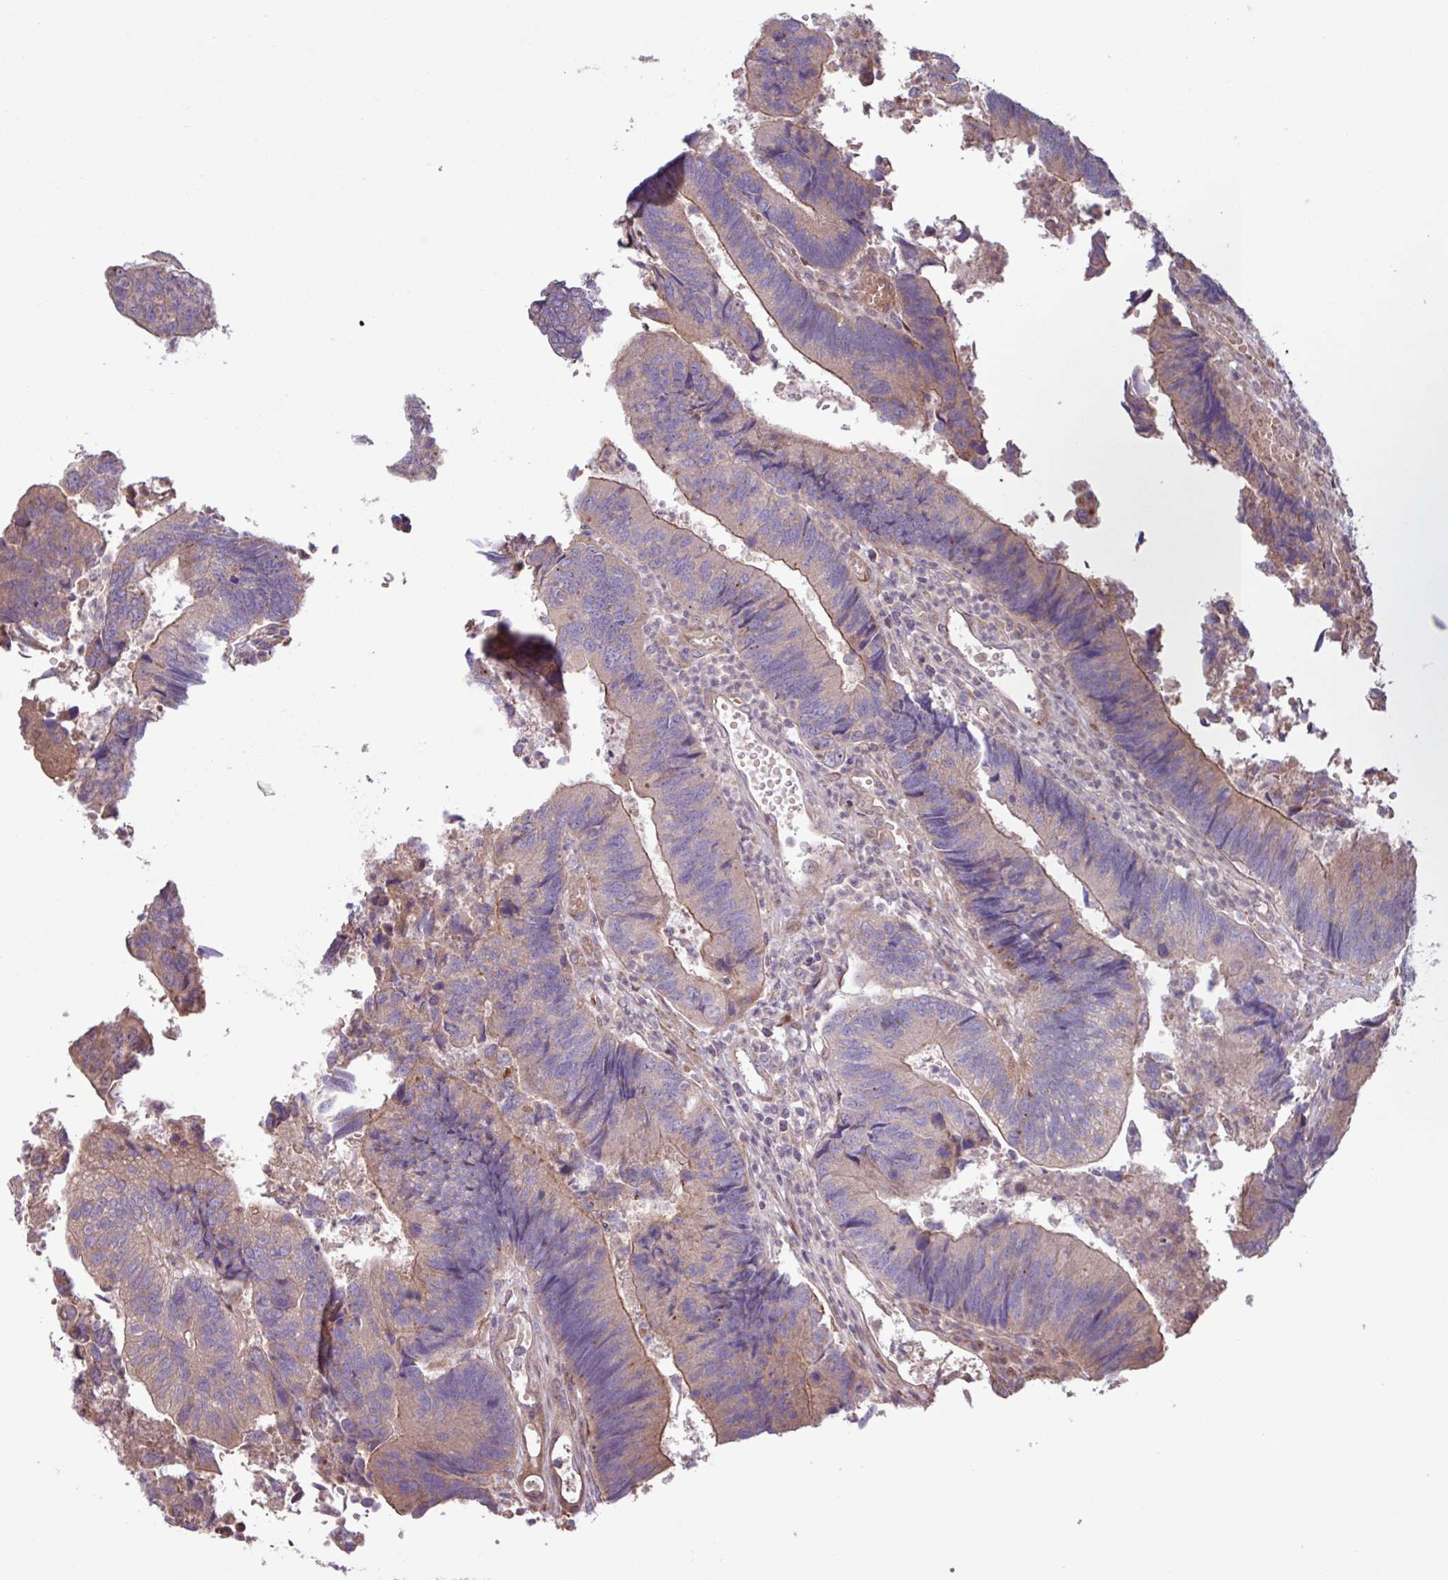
{"staining": {"intensity": "weak", "quantity": ">75%", "location": "cytoplasmic/membranous"}, "tissue": "colorectal cancer", "cell_type": "Tumor cells", "image_type": "cancer", "snomed": [{"axis": "morphology", "description": "Adenocarcinoma, NOS"}, {"axis": "topography", "description": "Colon"}], "caption": "Colorectal adenocarcinoma was stained to show a protein in brown. There is low levels of weak cytoplasmic/membranous staining in approximately >75% of tumor cells. The staining is performed using DAB (3,3'-diaminobenzidine) brown chromogen to label protein expression. The nuclei are counter-stained blue using hematoxylin.", "gene": "PDPR", "patient": {"sex": "female", "age": 67}}